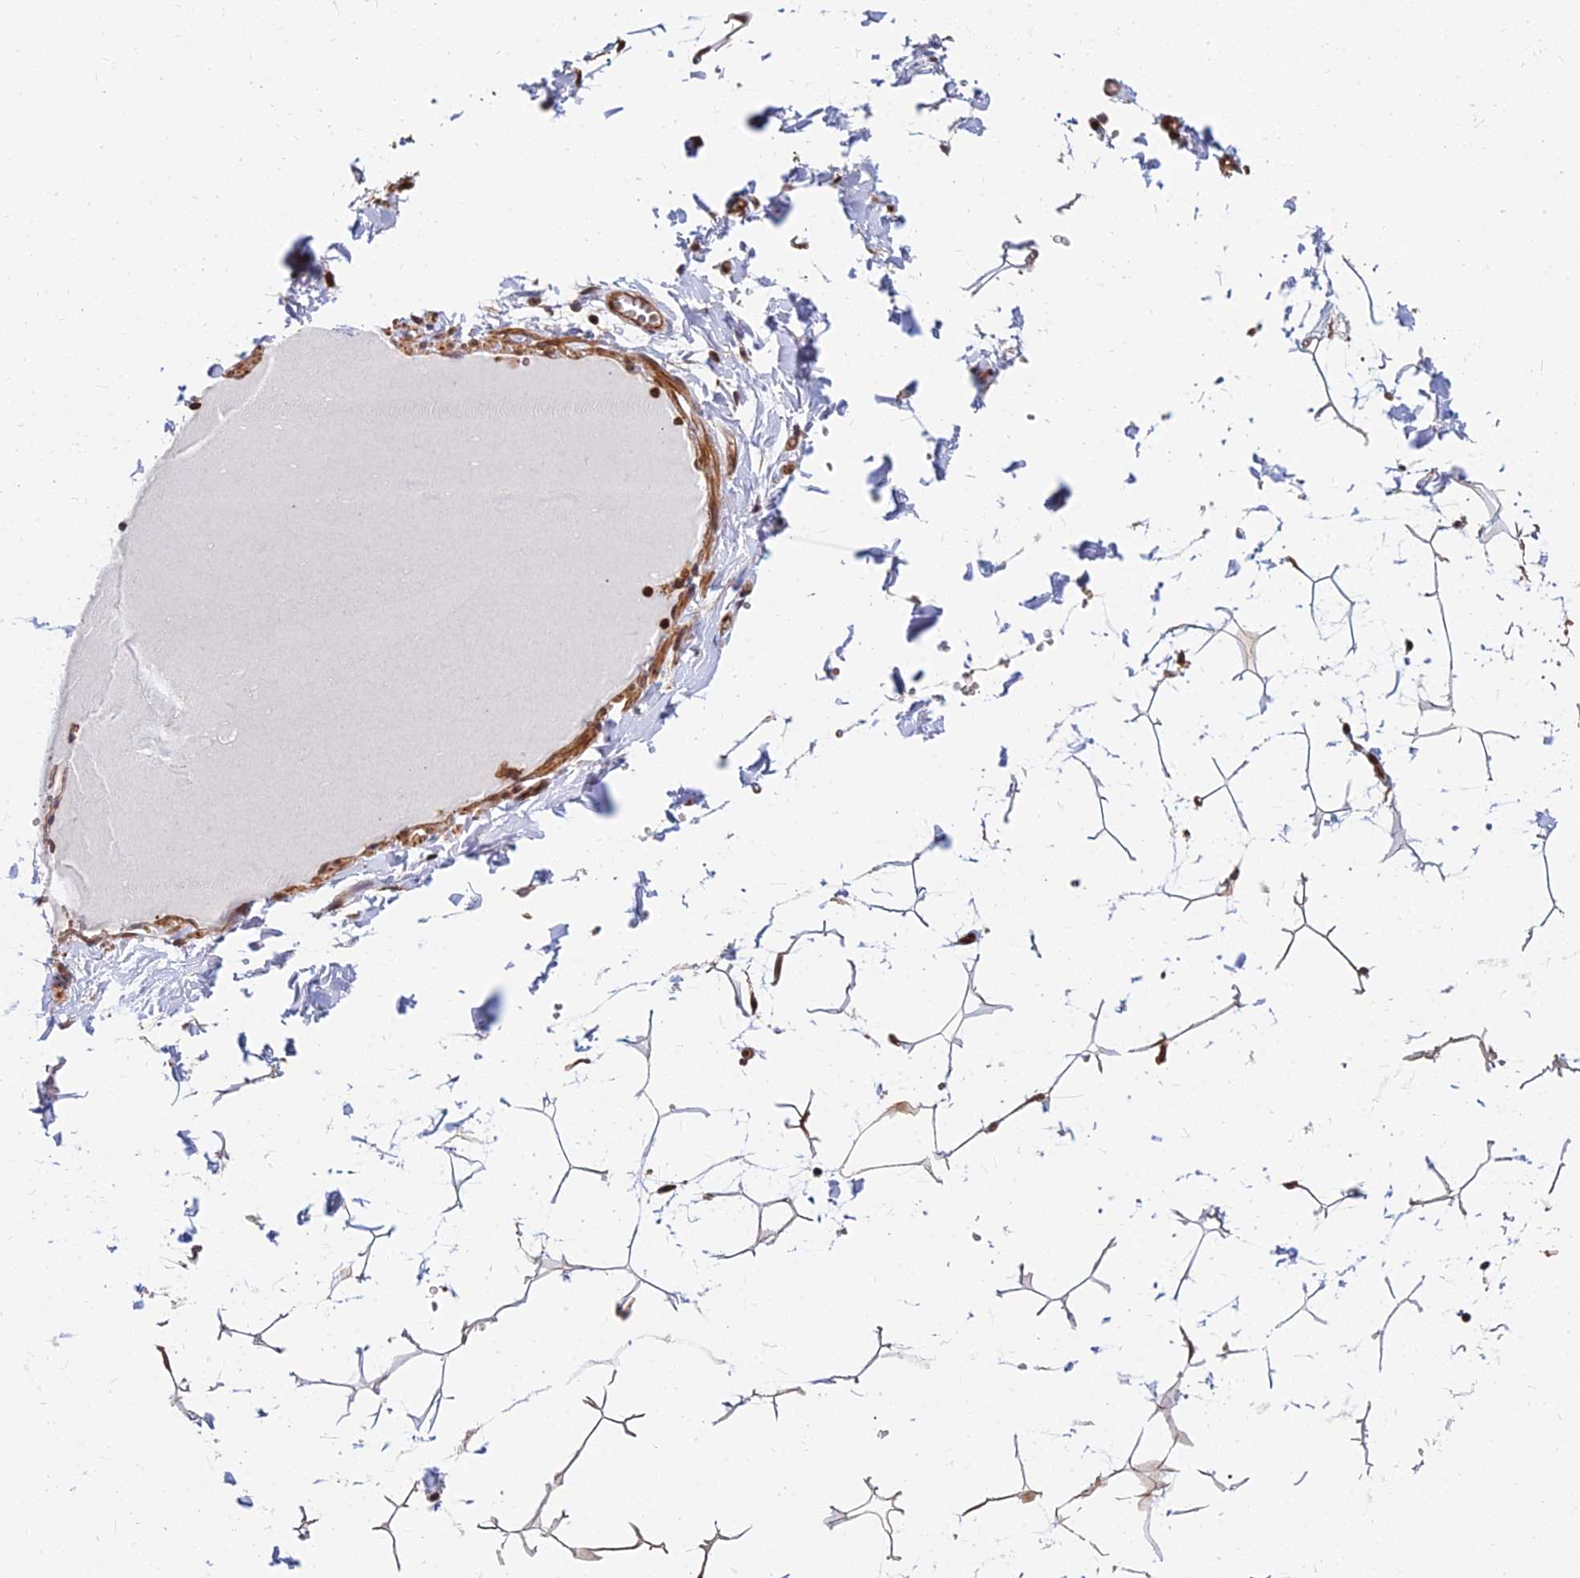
{"staining": {"intensity": "moderate", "quantity": ">75%", "location": "cytoplasmic/membranous"}, "tissue": "adipose tissue", "cell_type": "Adipocytes", "image_type": "normal", "snomed": [{"axis": "morphology", "description": "Normal tissue, NOS"}, {"axis": "topography", "description": "Gallbladder"}, {"axis": "topography", "description": "Peripheral nerve tissue"}], "caption": "This micrograph exhibits benign adipose tissue stained with immunohistochemistry (IHC) to label a protein in brown. The cytoplasmic/membranous of adipocytes show moderate positivity for the protein. Nuclei are counter-stained blue.", "gene": "CCT6A", "patient": {"sex": "male", "age": 38}}